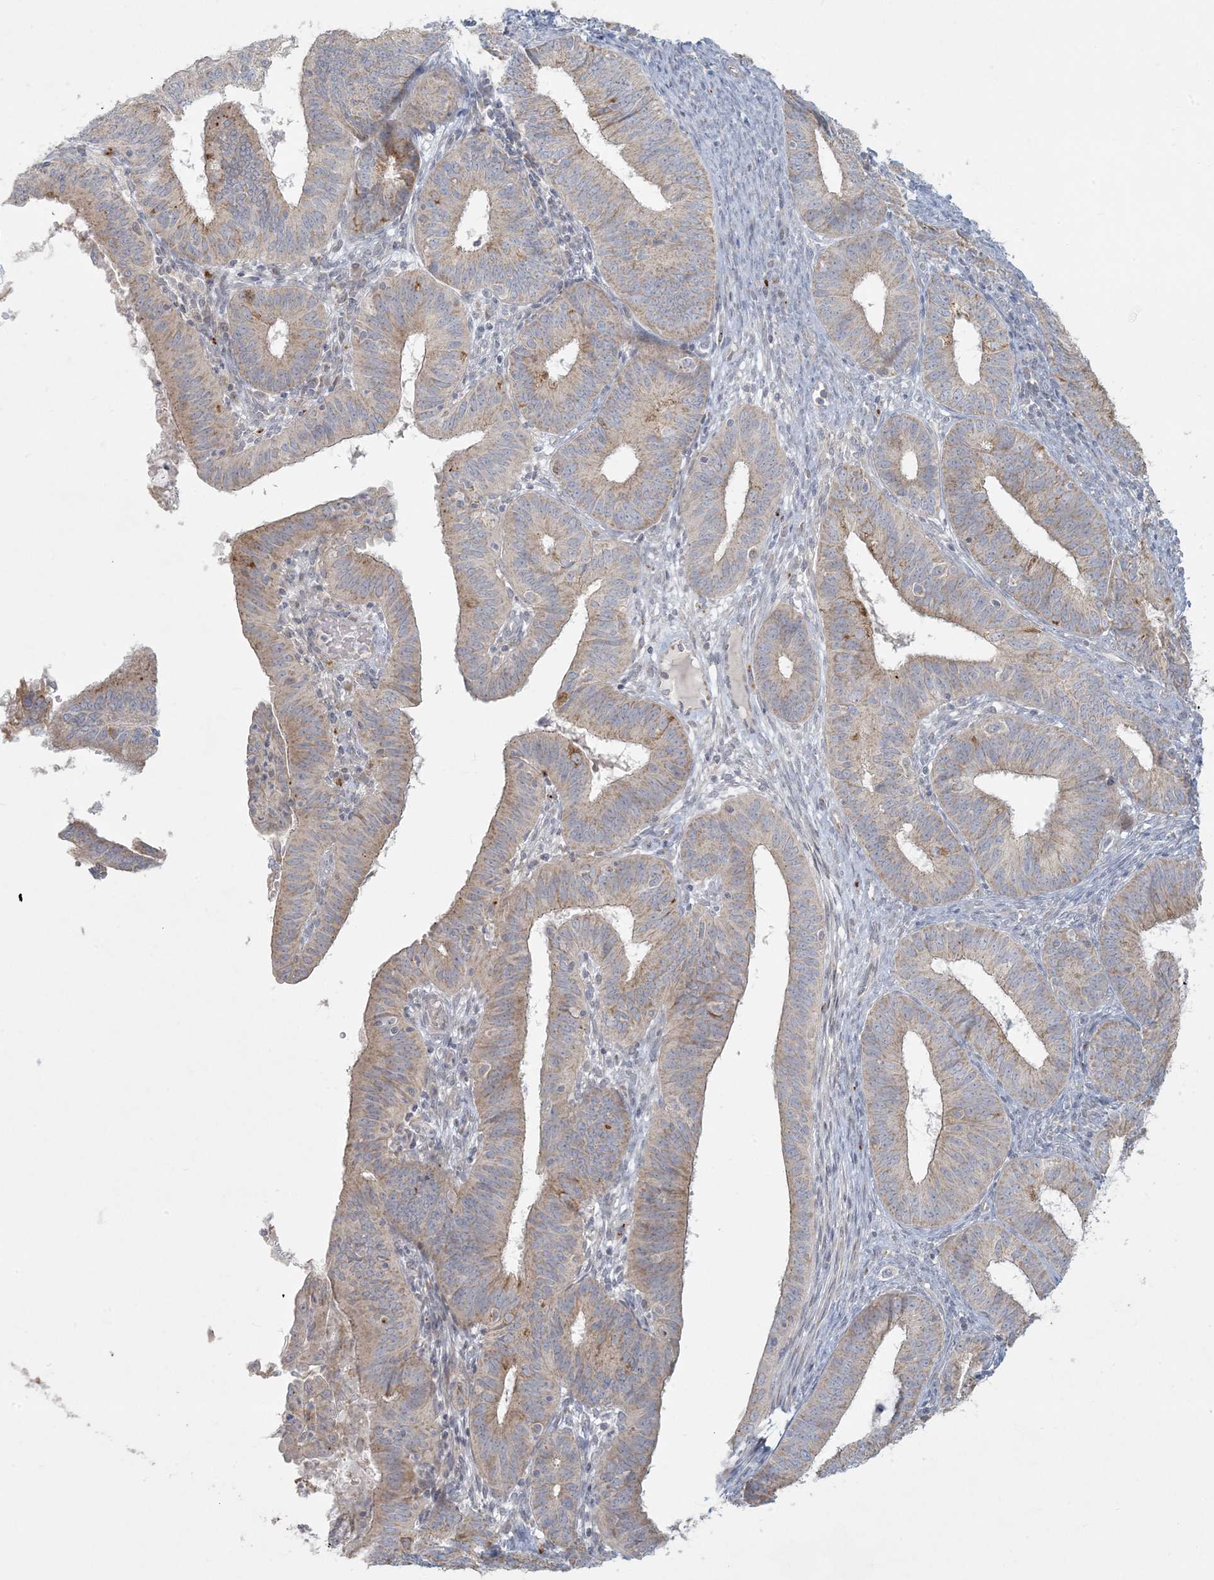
{"staining": {"intensity": "moderate", "quantity": "25%-75%", "location": "cytoplasmic/membranous"}, "tissue": "endometrial cancer", "cell_type": "Tumor cells", "image_type": "cancer", "snomed": [{"axis": "morphology", "description": "Adenocarcinoma, NOS"}, {"axis": "topography", "description": "Endometrium"}], "caption": "About 25%-75% of tumor cells in human endometrial adenocarcinoma display moderate cytoplasmic/membranous protein staining as visualized by brown immunohistochemical staining.", "gene": "MCAT", "patient": {"sex": "female", "age": 51}}